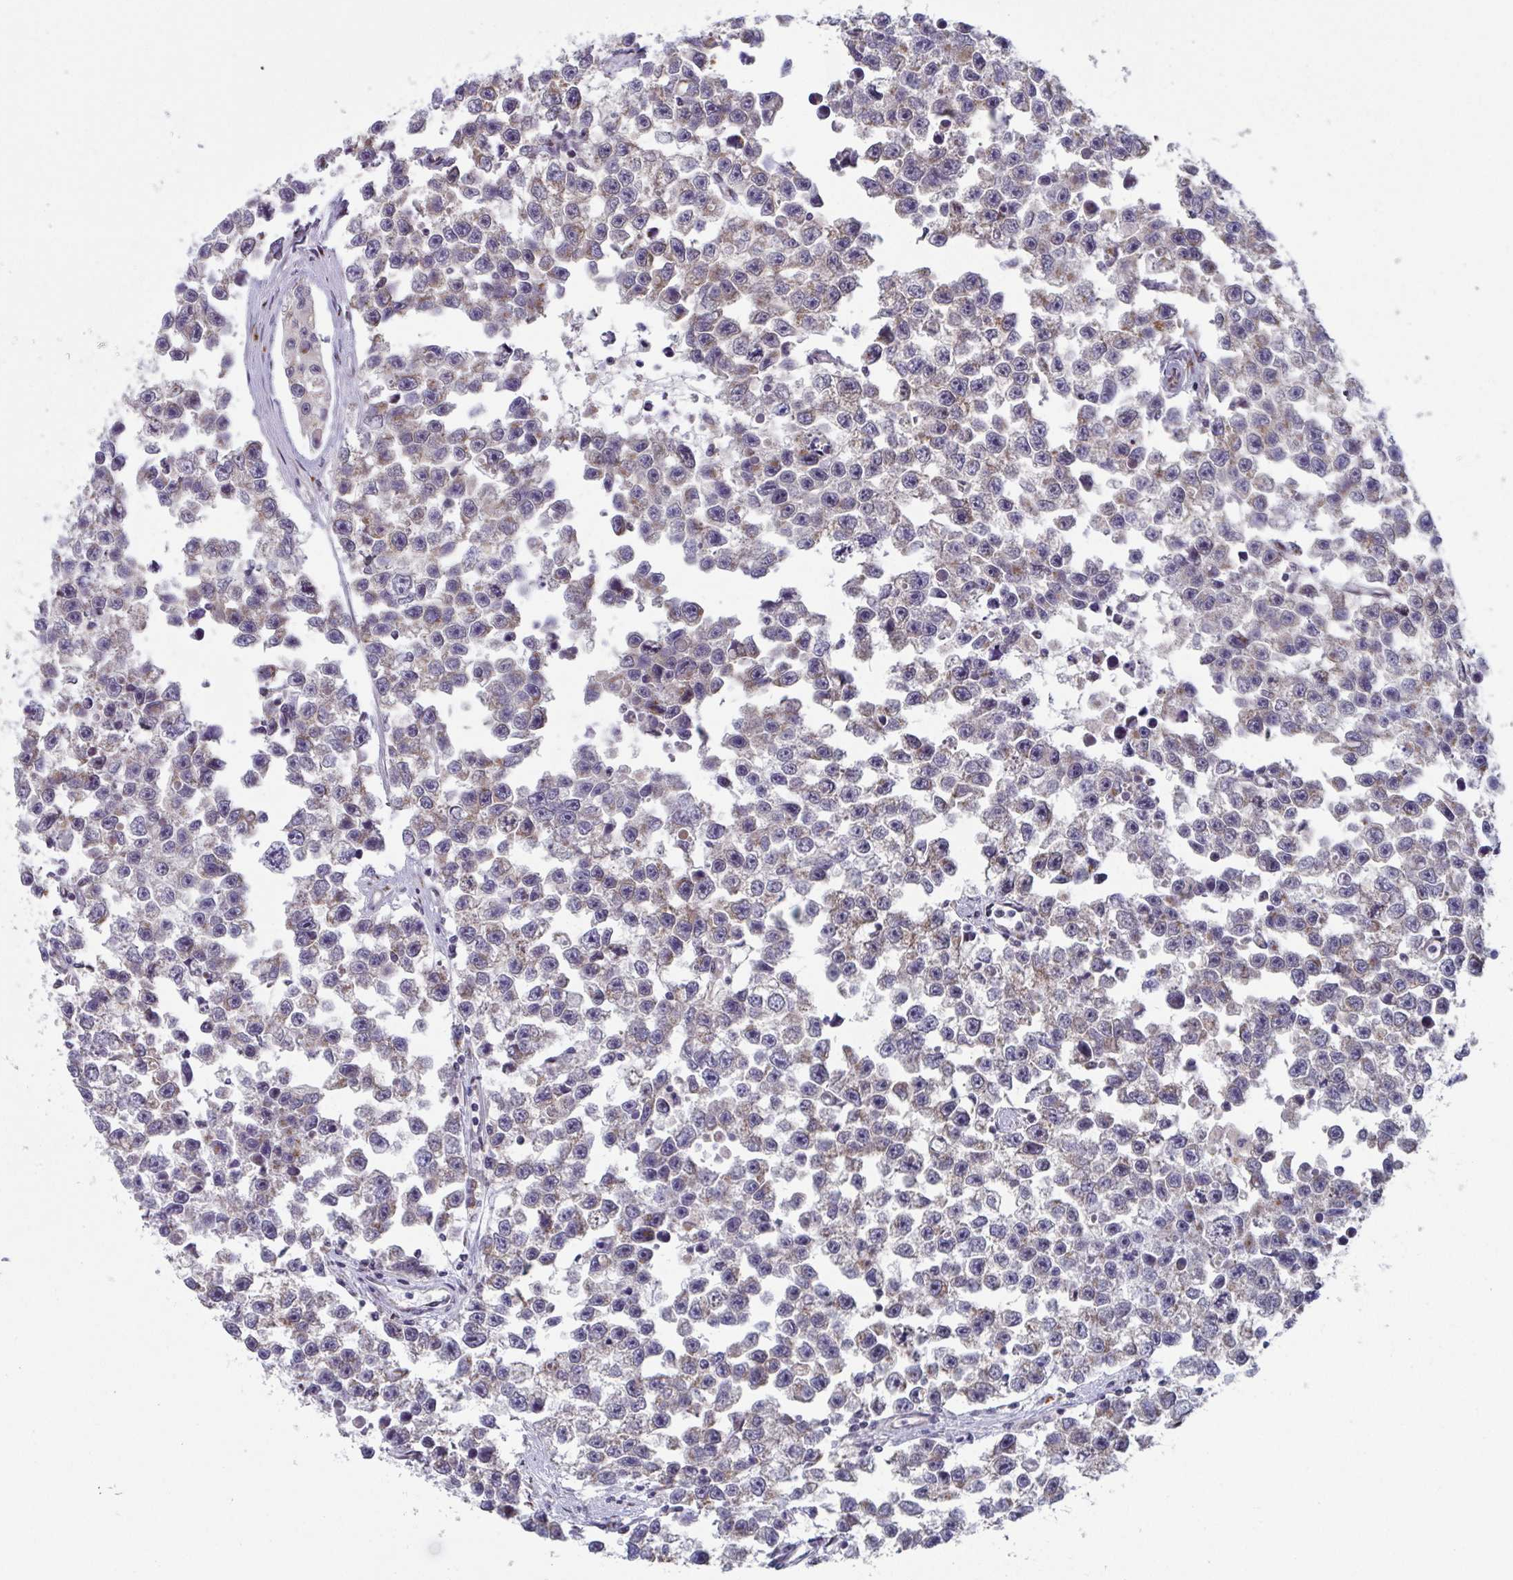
{"staining": {"intensity": "weak", "quantity": "25%-75%", "location": "cytoplasmic/membranous"}, "tissue": "testis cancer", "cell_type": "Tumor cells", "image_type": "cancer", "snomed": [{"axis": "morphology", "description": "Seminoma, NOS"}, {"axis": "topography", "description": "Testis"}], "caption": "IHC staining of testis cancer (seminoma), which displays low levels of weak cytoplasmic/membranous positivity in about 25%-75% of tumor cells indicating weak cytoplasmic/membranous protein positivity. The staining was performed using DAB (3,3'-diaminobenzidine) (brown) for protein detection and nuclei were counterstained in hematoxylin (blue).", "gene": "ATP5MJ", "patient": {"sex": "male", "age": 26}}